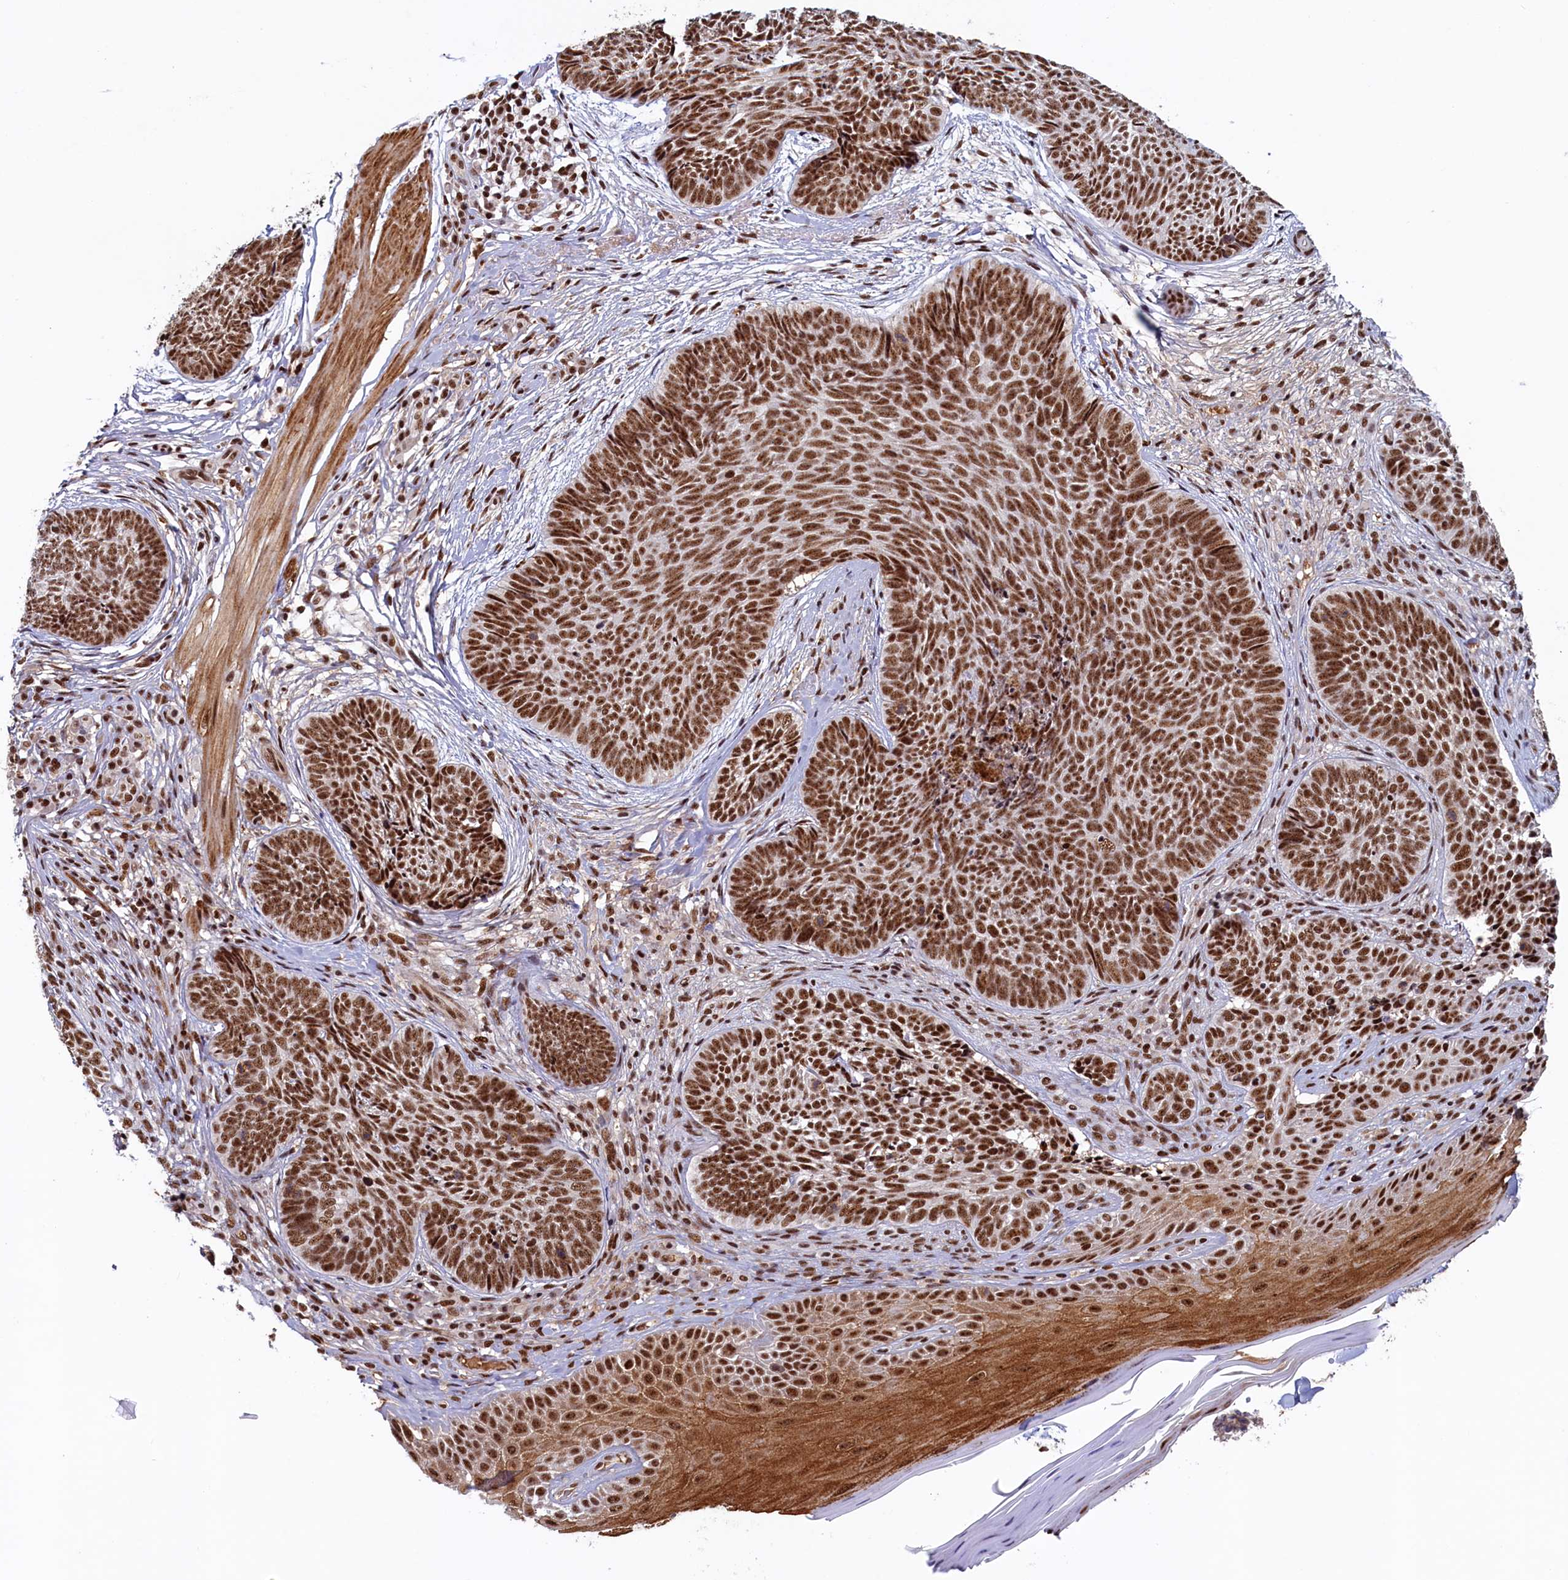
{"staining": {"intensity": "strong", "quantity": ">75%", "location": "nuclear"}, "tissue": "skin cancer", "cell_type": "Tumor cells", "image_type": "cancer", "snomed": [{"axis": "morphology", "description": "Basal cell carcinoma"}, {"axis": "topography", "description": "Skin"}], "caption": "Immunohistochemical staining of human skin cancer exhibits strong nuclear protein staining in approximately >75% of tumor cells. (DAB (3,3'-diaminobenzidine) IHC, brown staining for protein, blue staining for nuclei).", "gene": "ZC3H18", "patient": {"sex": "female", "age": 61}}